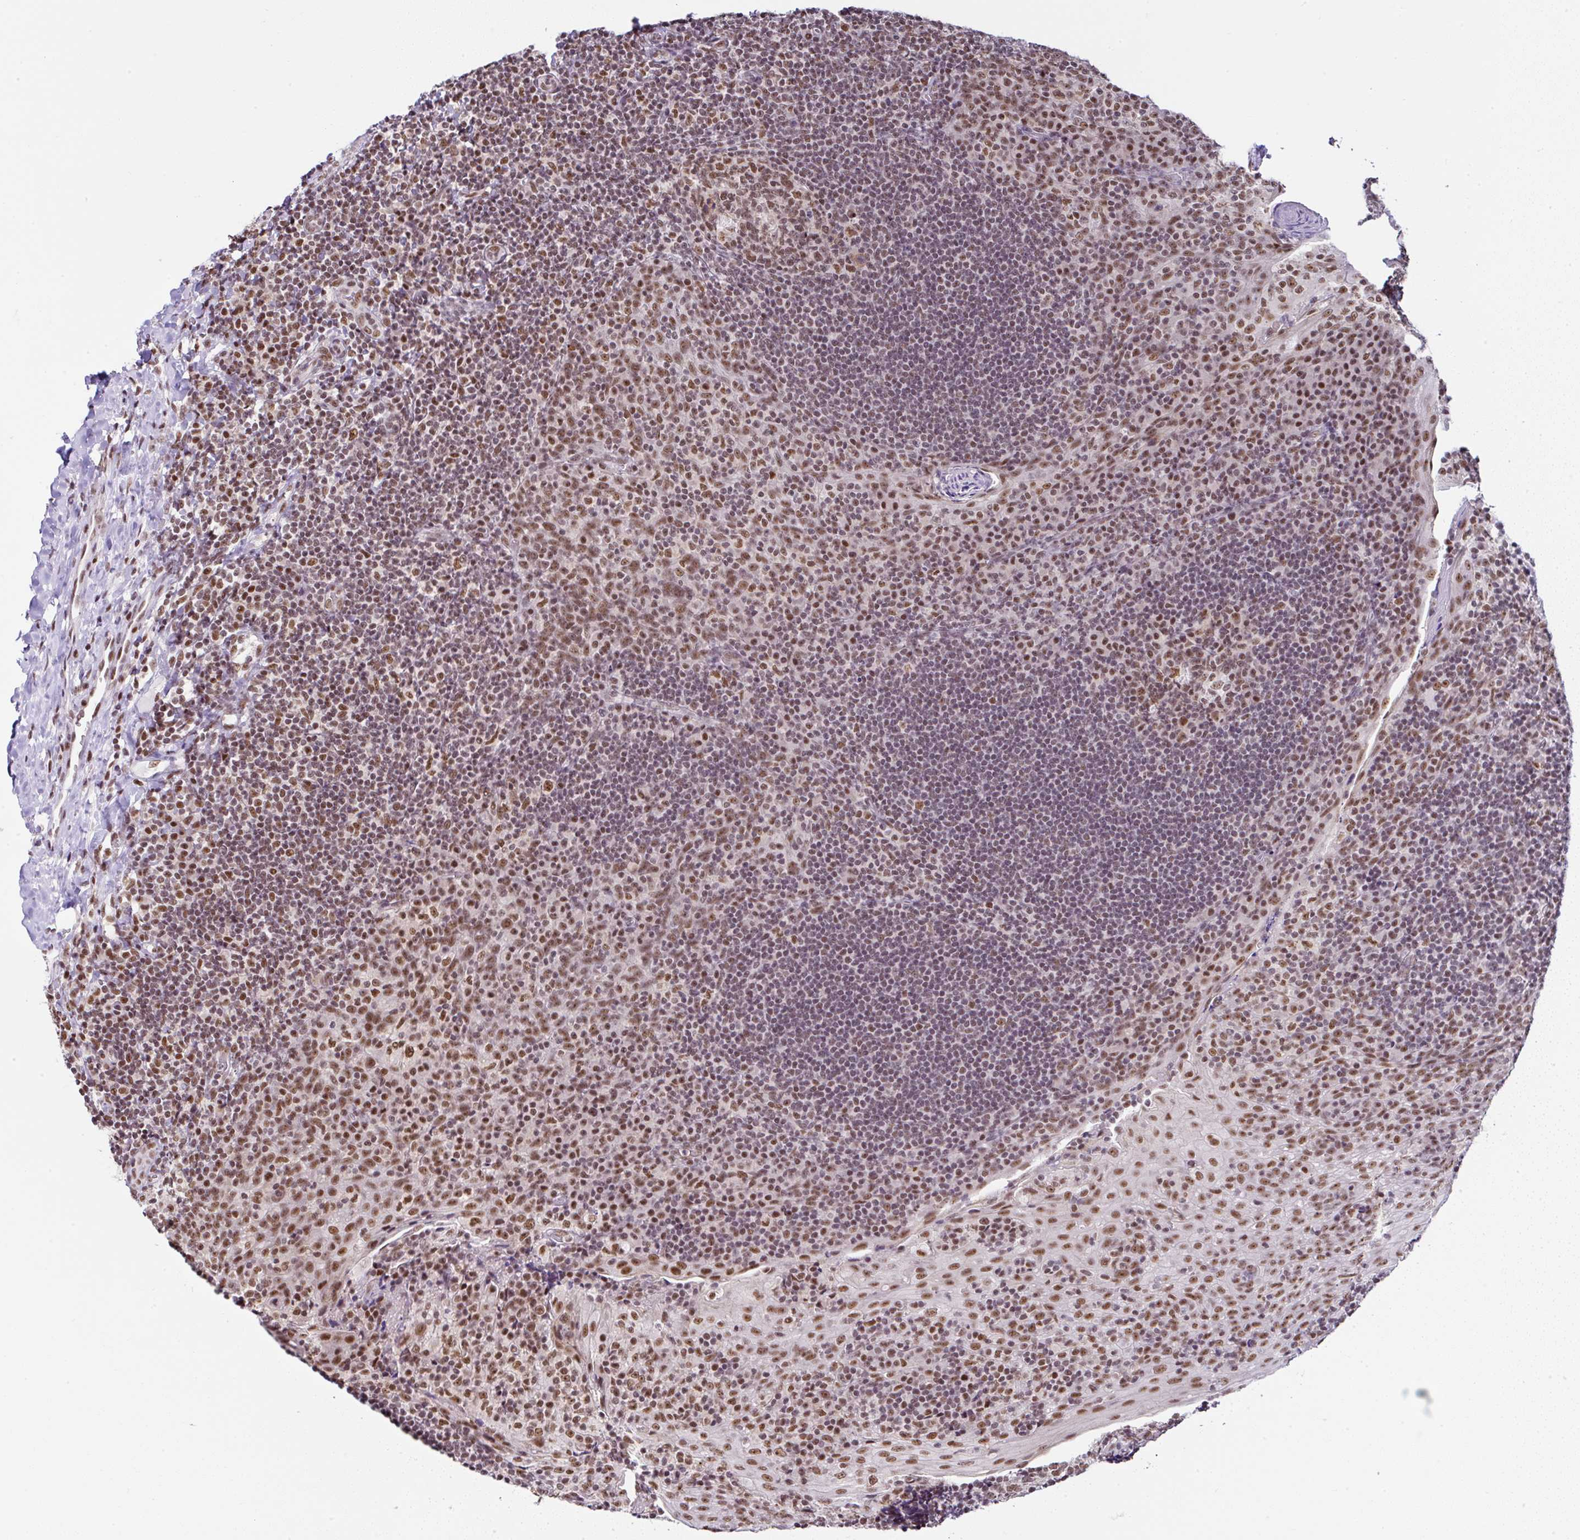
{"staining": {"intensity": "moderate", "quantity": ">75%", "location": "nuclear"}, "tissue": "tonsil", "cell_type": "Germinal center cells", "image_type": "normal", "snomed": [{"axis": "morphology", "description": "Normal tissue, NOS"}, {"axis": "topography", "description": "Tonsil"}], "caption": "High-magnification brightfield microscopy of benign tonsil stained with DAB (3,3'-diaminobenzidine) (brown) and counterstained with hematoxylin (blue). germinal center cells exhibit moderate nuclear expression is seen in approximately>75% of cells. The staining was performed using DAB (3,3'-diaminobenzidine), with brown indicating positive protein expression. Nuclei are stained blue with hematoxylin.", "gene": "PTPN2", "patient": {"sex": "male", "age": 17}}